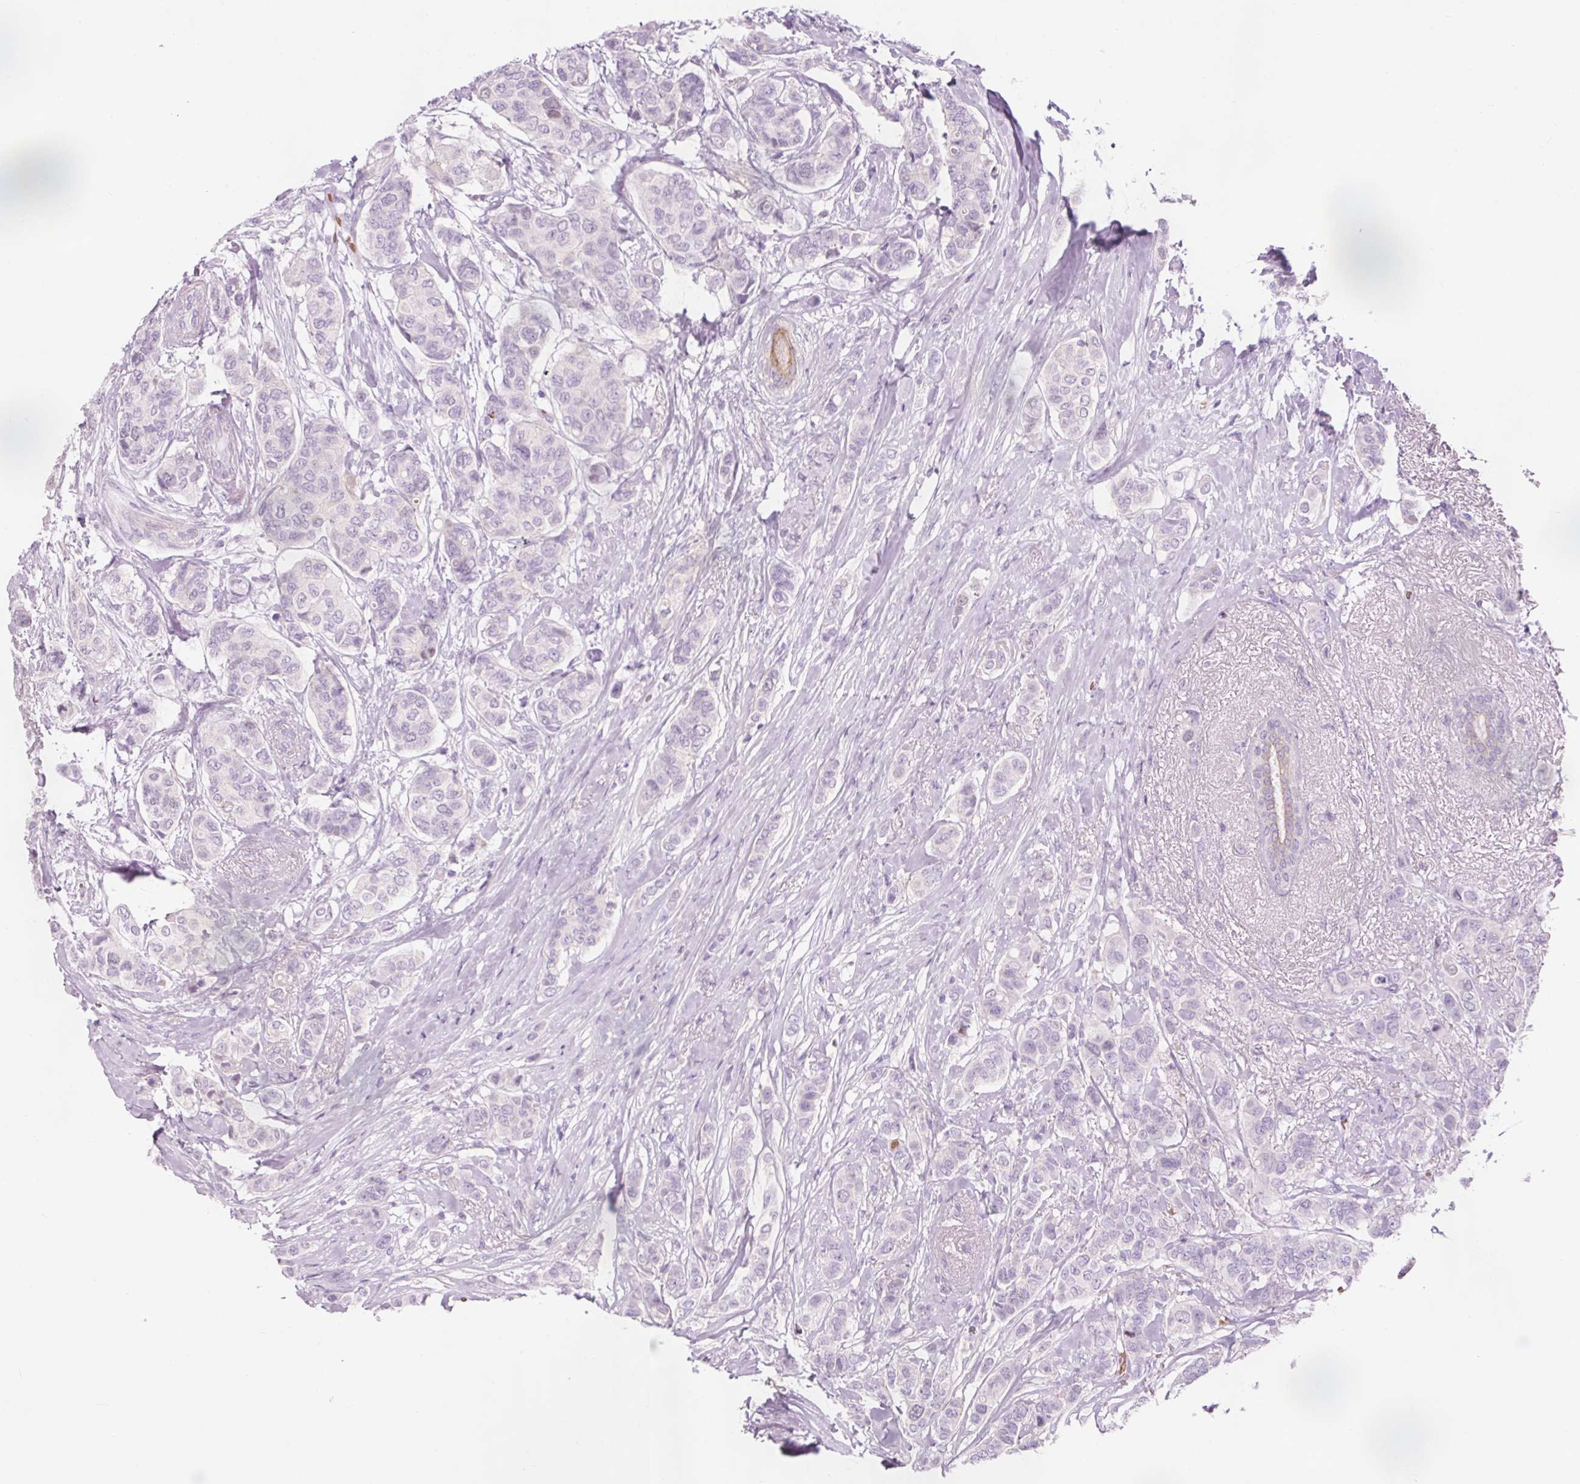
{"staining": {"intensity": "negative", "quantity": "none", "location": "none"}, "tissue": "breast cancer", "cell_type": "Tumor cells", "image_type": "cancer", "snomed": [{"axis": "morphology", "description": "Lobular carcinoma"}, {"axis": "topography", "description": "Breast"}], "caption": "A histopathology image of human breast cancer (lobular carcinoma) is negative for staining in tumor cells. The staining is performed using DAB brown chromogen with nuclei counter-stained in using hematoxylin.", "gene": "DHRS11", "patient": {"sex": "female", "age": 51}}